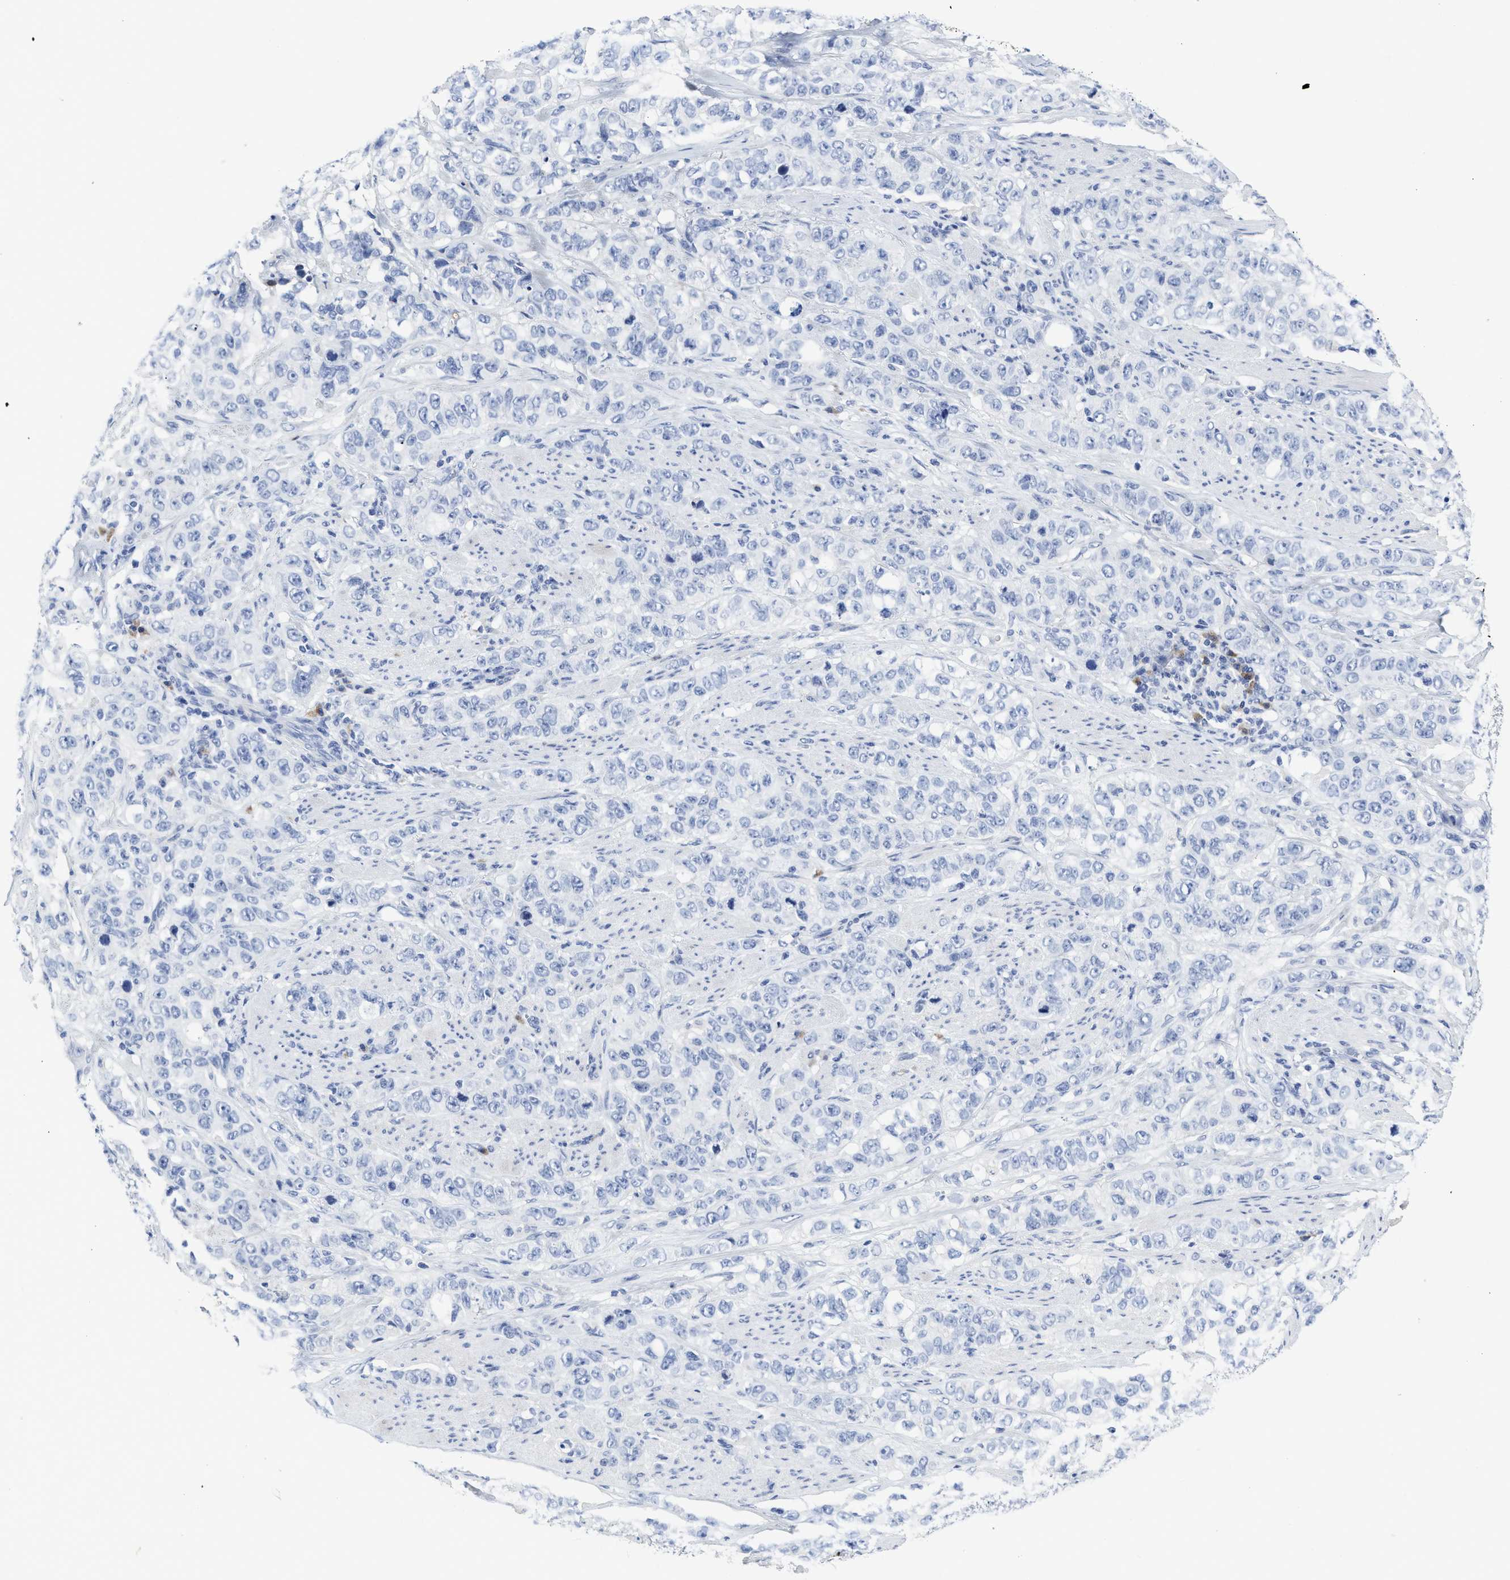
{"staining": {"intensity": "negative", "quantity": "none", "location": "none"}, "tissue": "stomach cancer", "cell_type": "Tumor cells", "image_type": "cancer", "snomed": [{"axis": "morphology", "description": "Adenocarcinoma, NOS"}, {"axis": "topography", "description": "Stomach"}], "caption": "DAB (3,3'-diaminobenzidine) immunohistochemical staining of human stomach adenocarcinoma exhibits no significant positivity in tumor cells. (Immunohistochemistry, brightfield microscopy, high magnification).", "gene": "C2", "patient": {"sex": "male", "age": 48}}